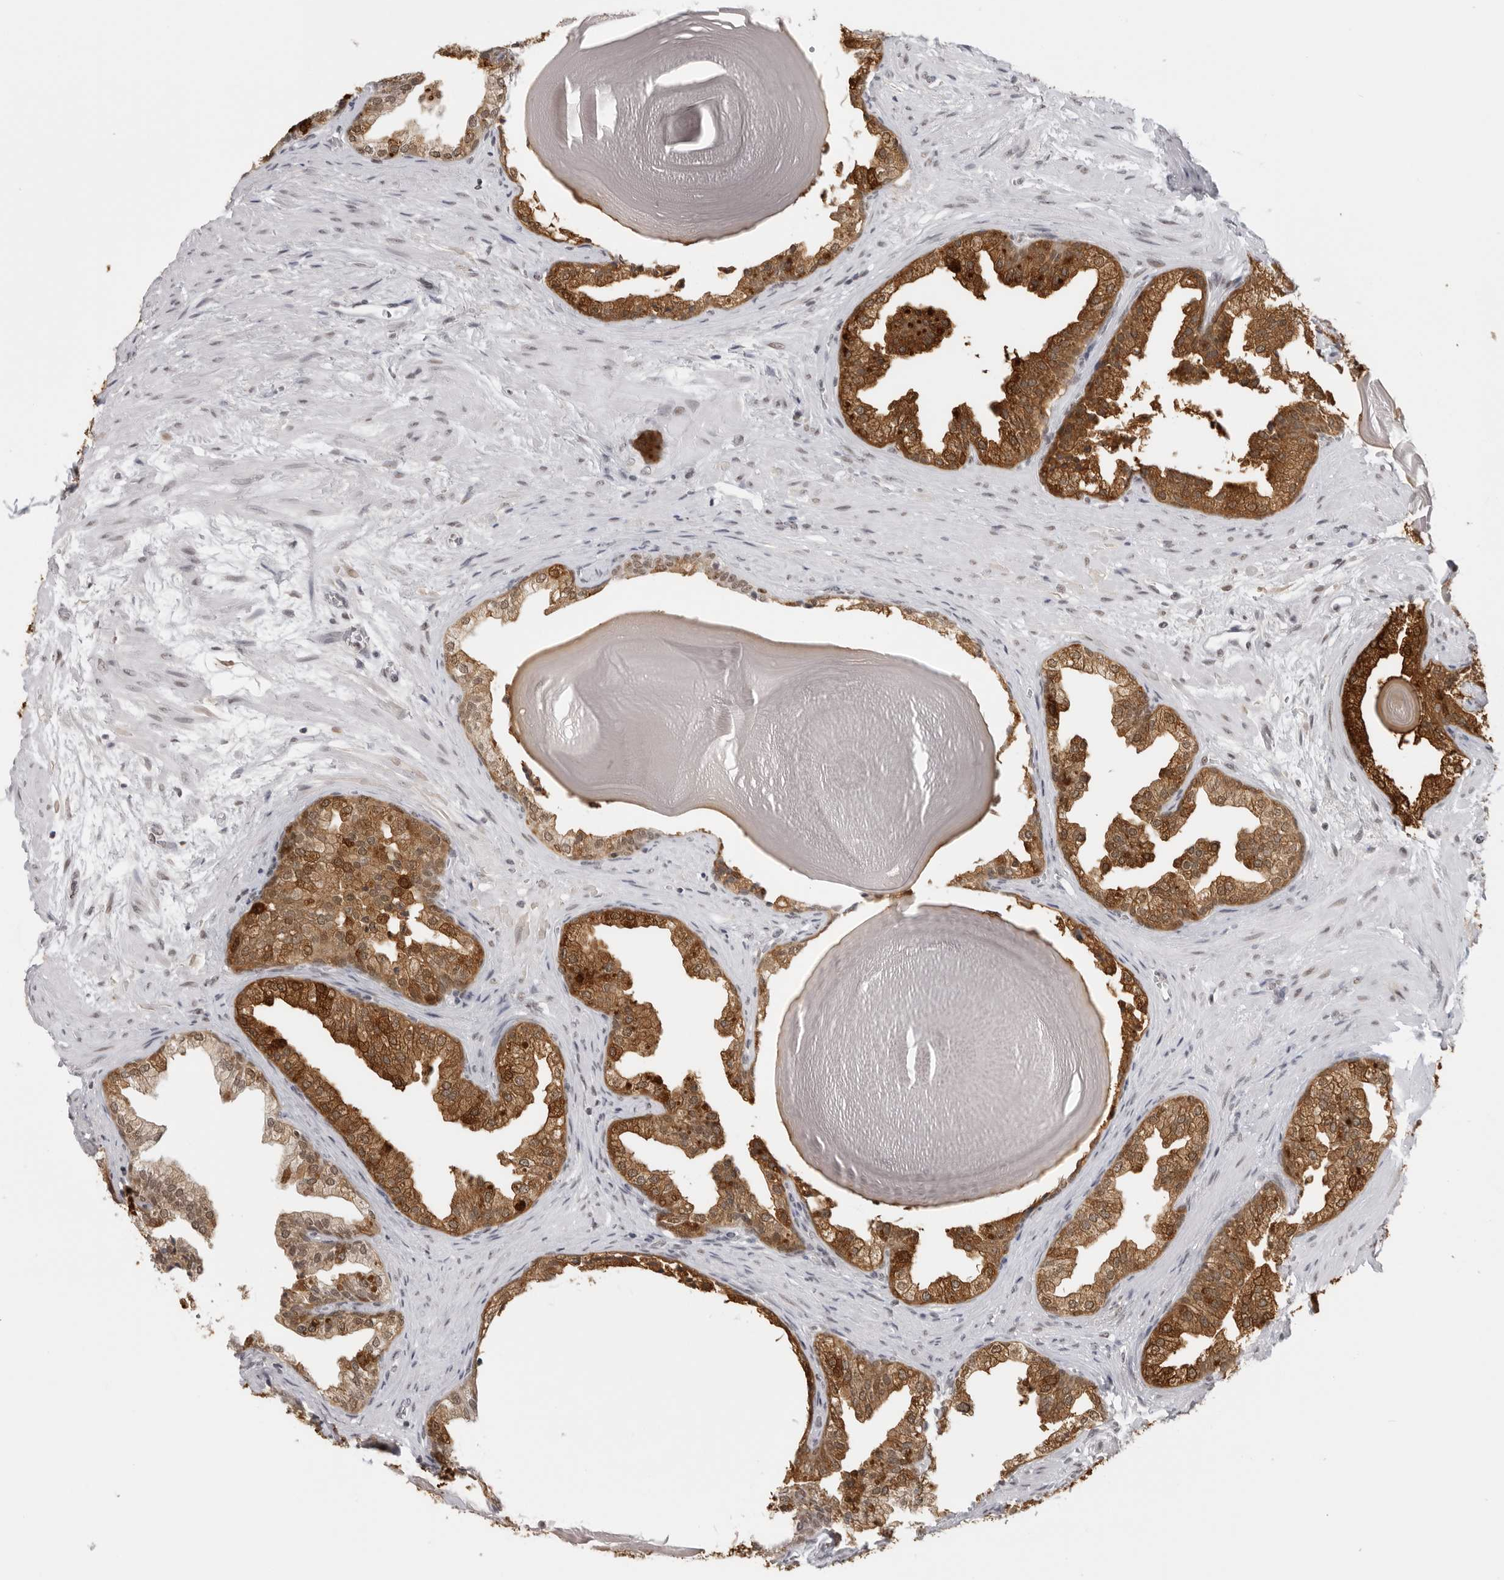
{"staining": {"intensity": "strong", "quantity": ">75%", "location": "cytoplasmic/membranous,nuclear"}, "tissue": "prostate", "cell_type": "Glandular cells", "image_type": "normal", "snomed": [{"axis": "morphology", "description": "Normal tissue, NOS"}, {"axis": "topography", "description": "Prostate"}], "caption": "Prostate stained with DAB immunohistochemistry exhibits high levels of strong cytoplasmic/membranous,nuclear expression in about >75% of glandular cells. (IHC, brightfield microscopy, high magnification).", "gene": "RPA2", "patient": {"sex": "male", "age": 48}}